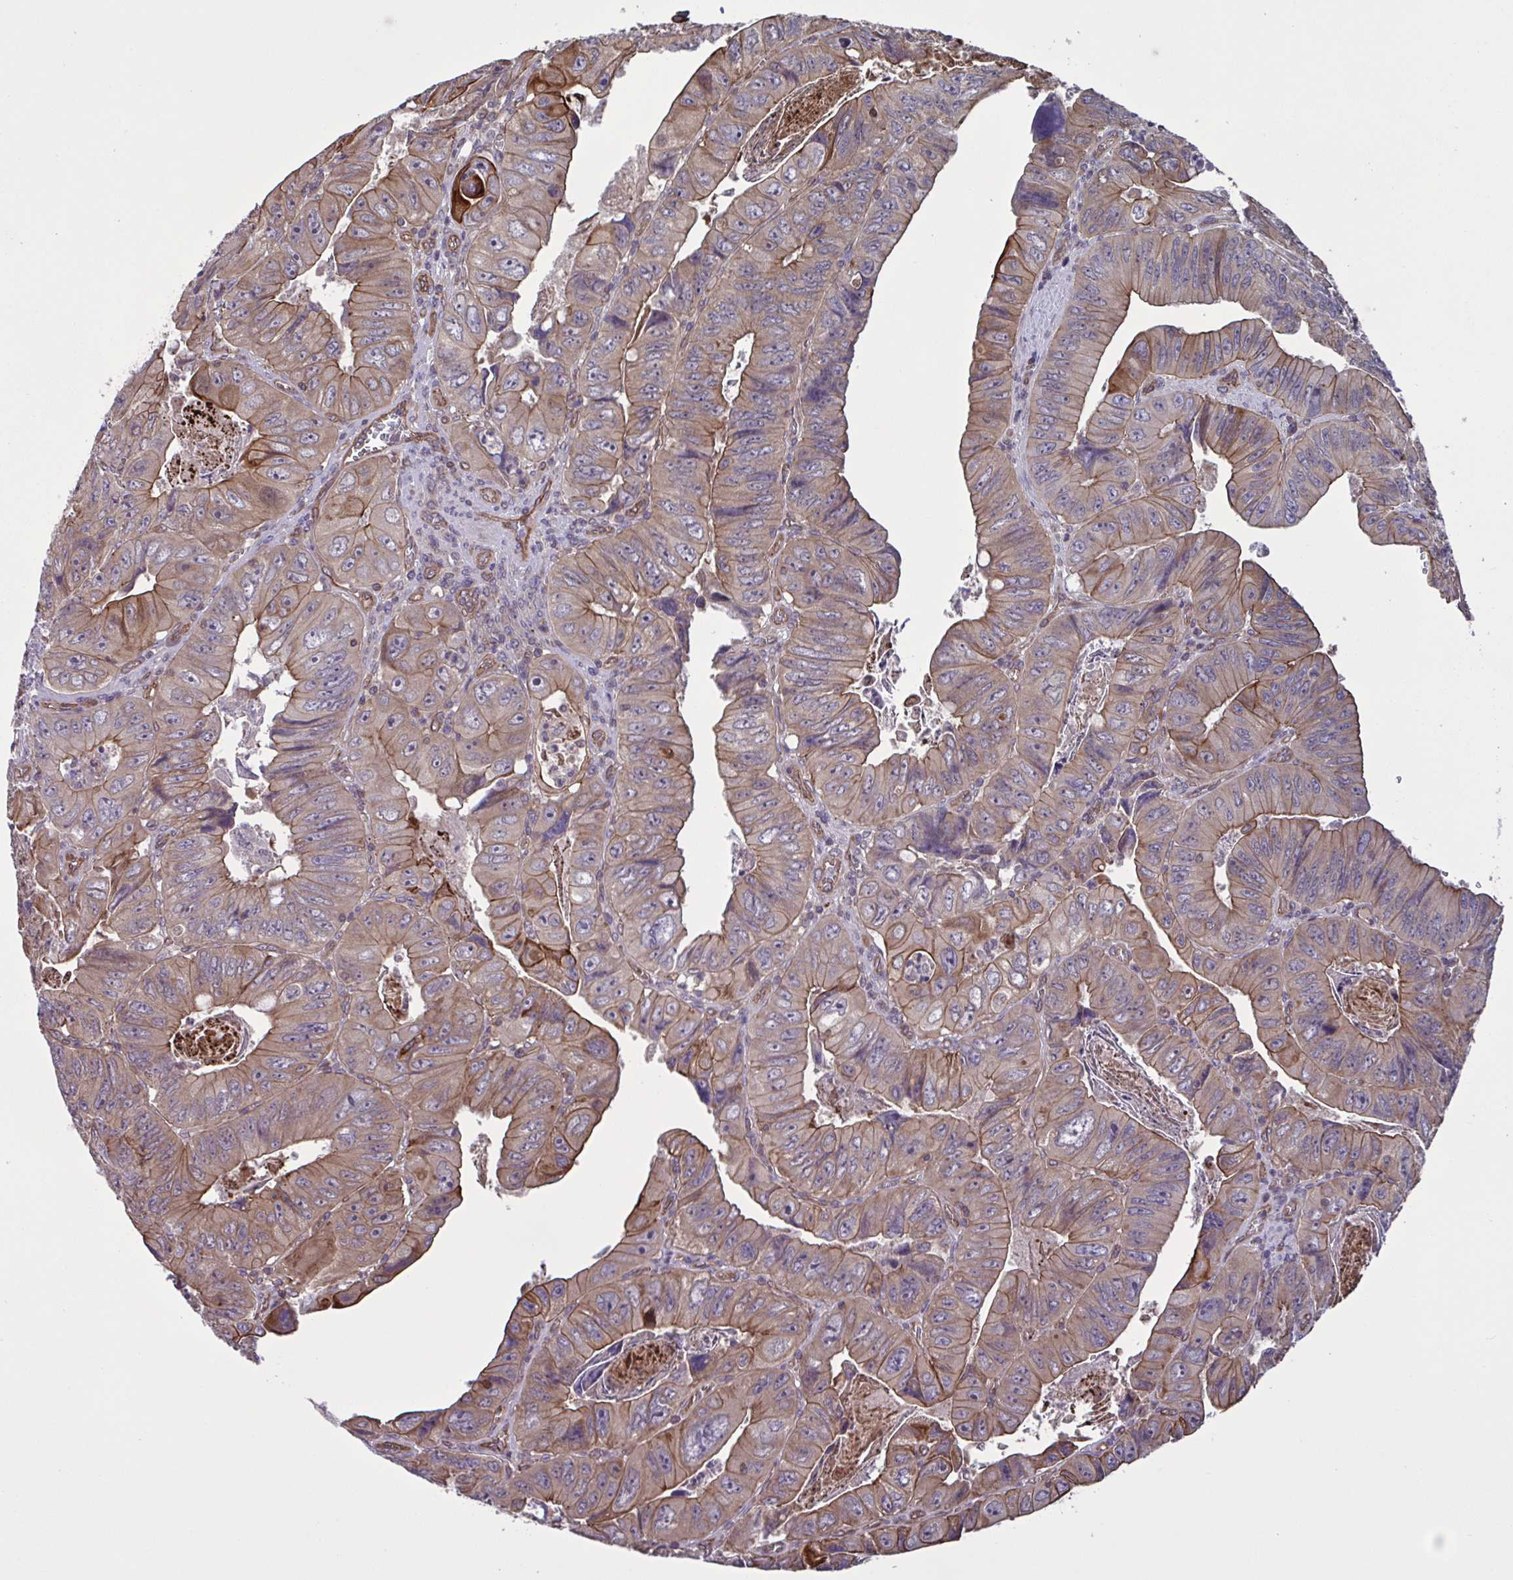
{"staining": {"intensity": "moderate", "quantity": "25%-75%", "location": "cytoplasmic/membranous"}, "tissue": "colorectal cancer", "cell_type": "Tumor cells", "image_type": "cancer", "snomed": [{"axis": "morphology", "description": "Adenocarcinoma, NOS"}, {"axis": "topography", "description": "Colon"}], "caption": "Protein expression analysis of human colorectal cancer (adenocarcinoma) reveals moderate cytoplasmic/membranous expression in approximately 25%-75% of tumor cells.", "gene": "GLTP", "patient": {"sex": "female", "age": 84}}